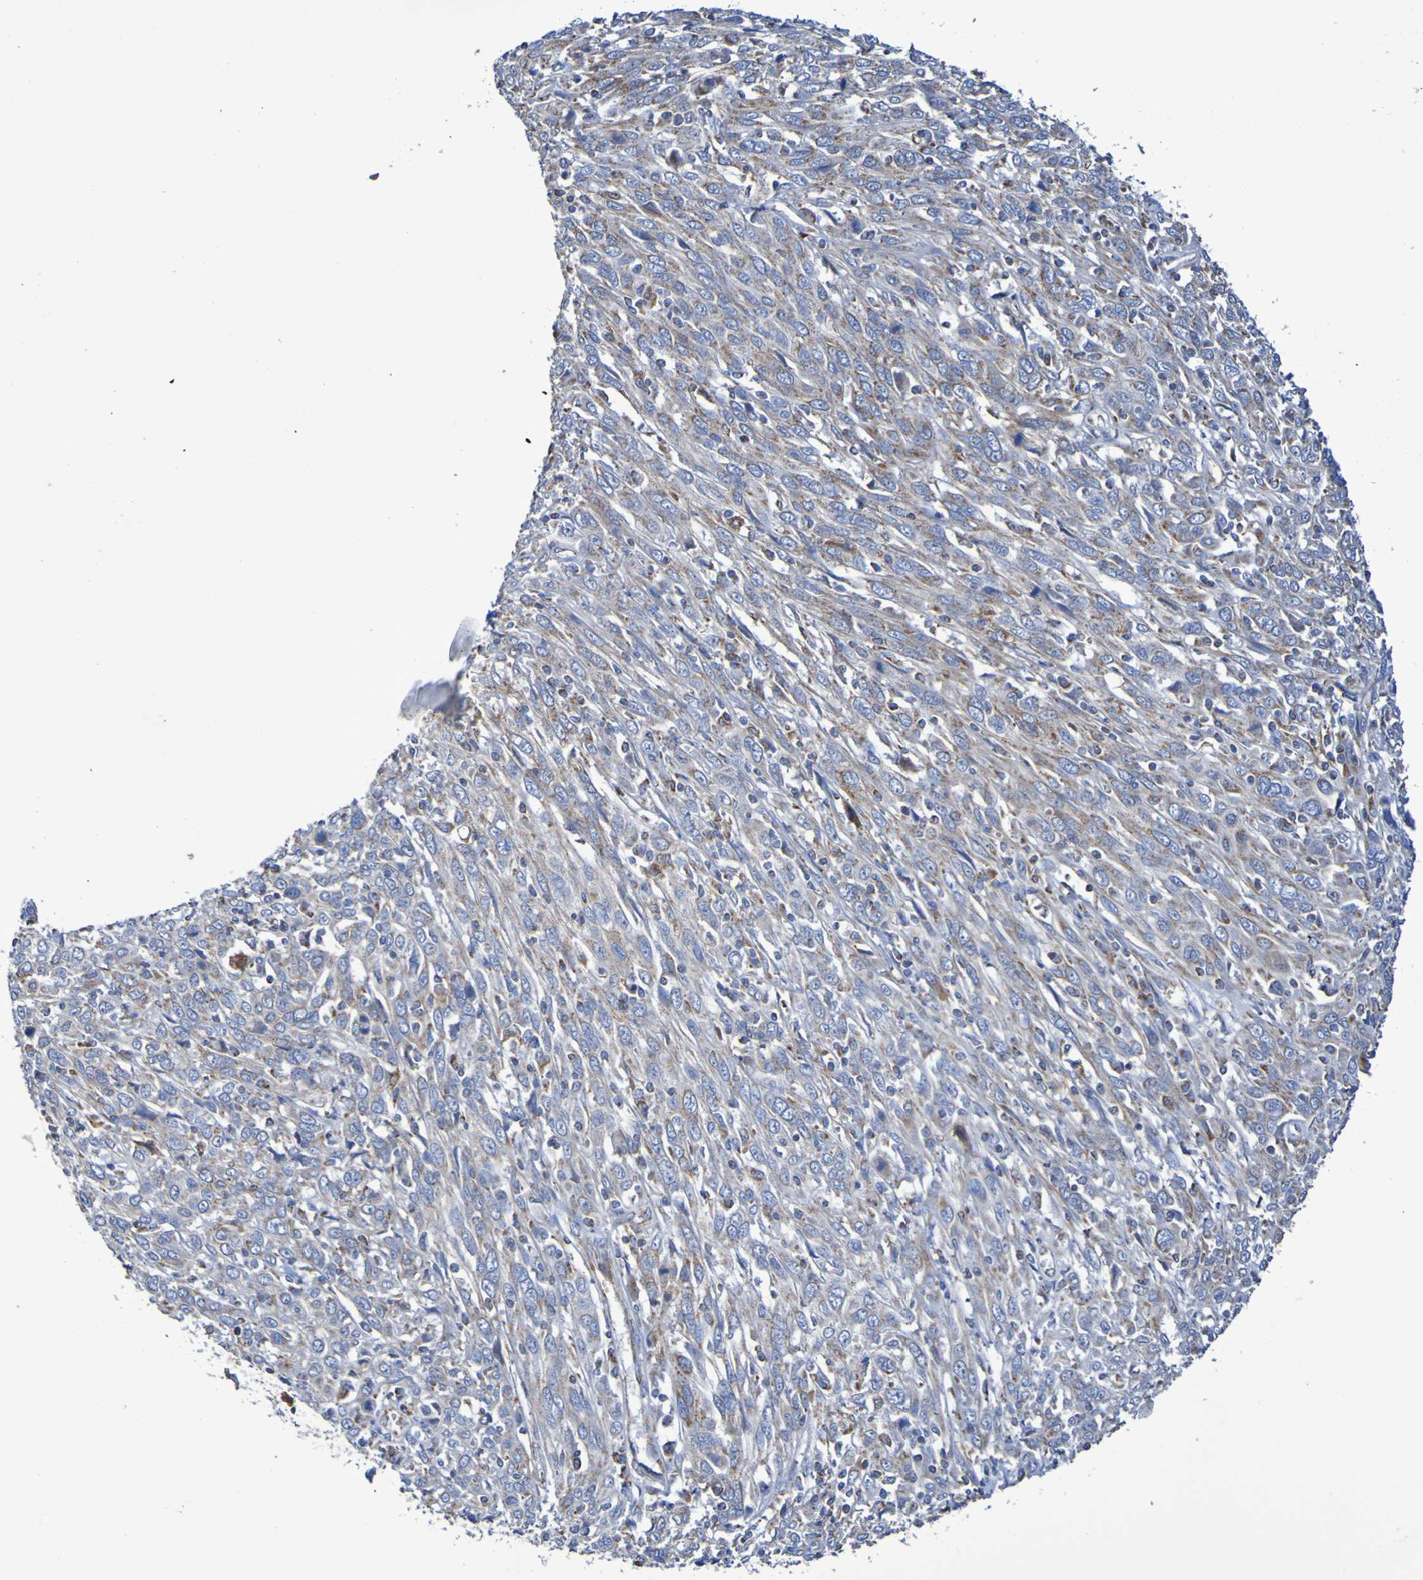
{"staining": {"intensity": "weak", "quantity": ">75%", "location": "cytoplasmic/membranous"}, "tissue": "cervical cancer", "cell_type": "Tumor cells", "image_type": "cancer", "snomed": [{"axis": "morphology", "description": "Squamous cell carcinoma, NOS"}, {"axis": "topography", "description": "Cervix"}], "caption": "Weak cytoplasmic/membranous staining is seen in about >75% of tumor cells in cervical cancer.", "gene": "CNTN2", "patient": {"sex": "female", "age": 46}}